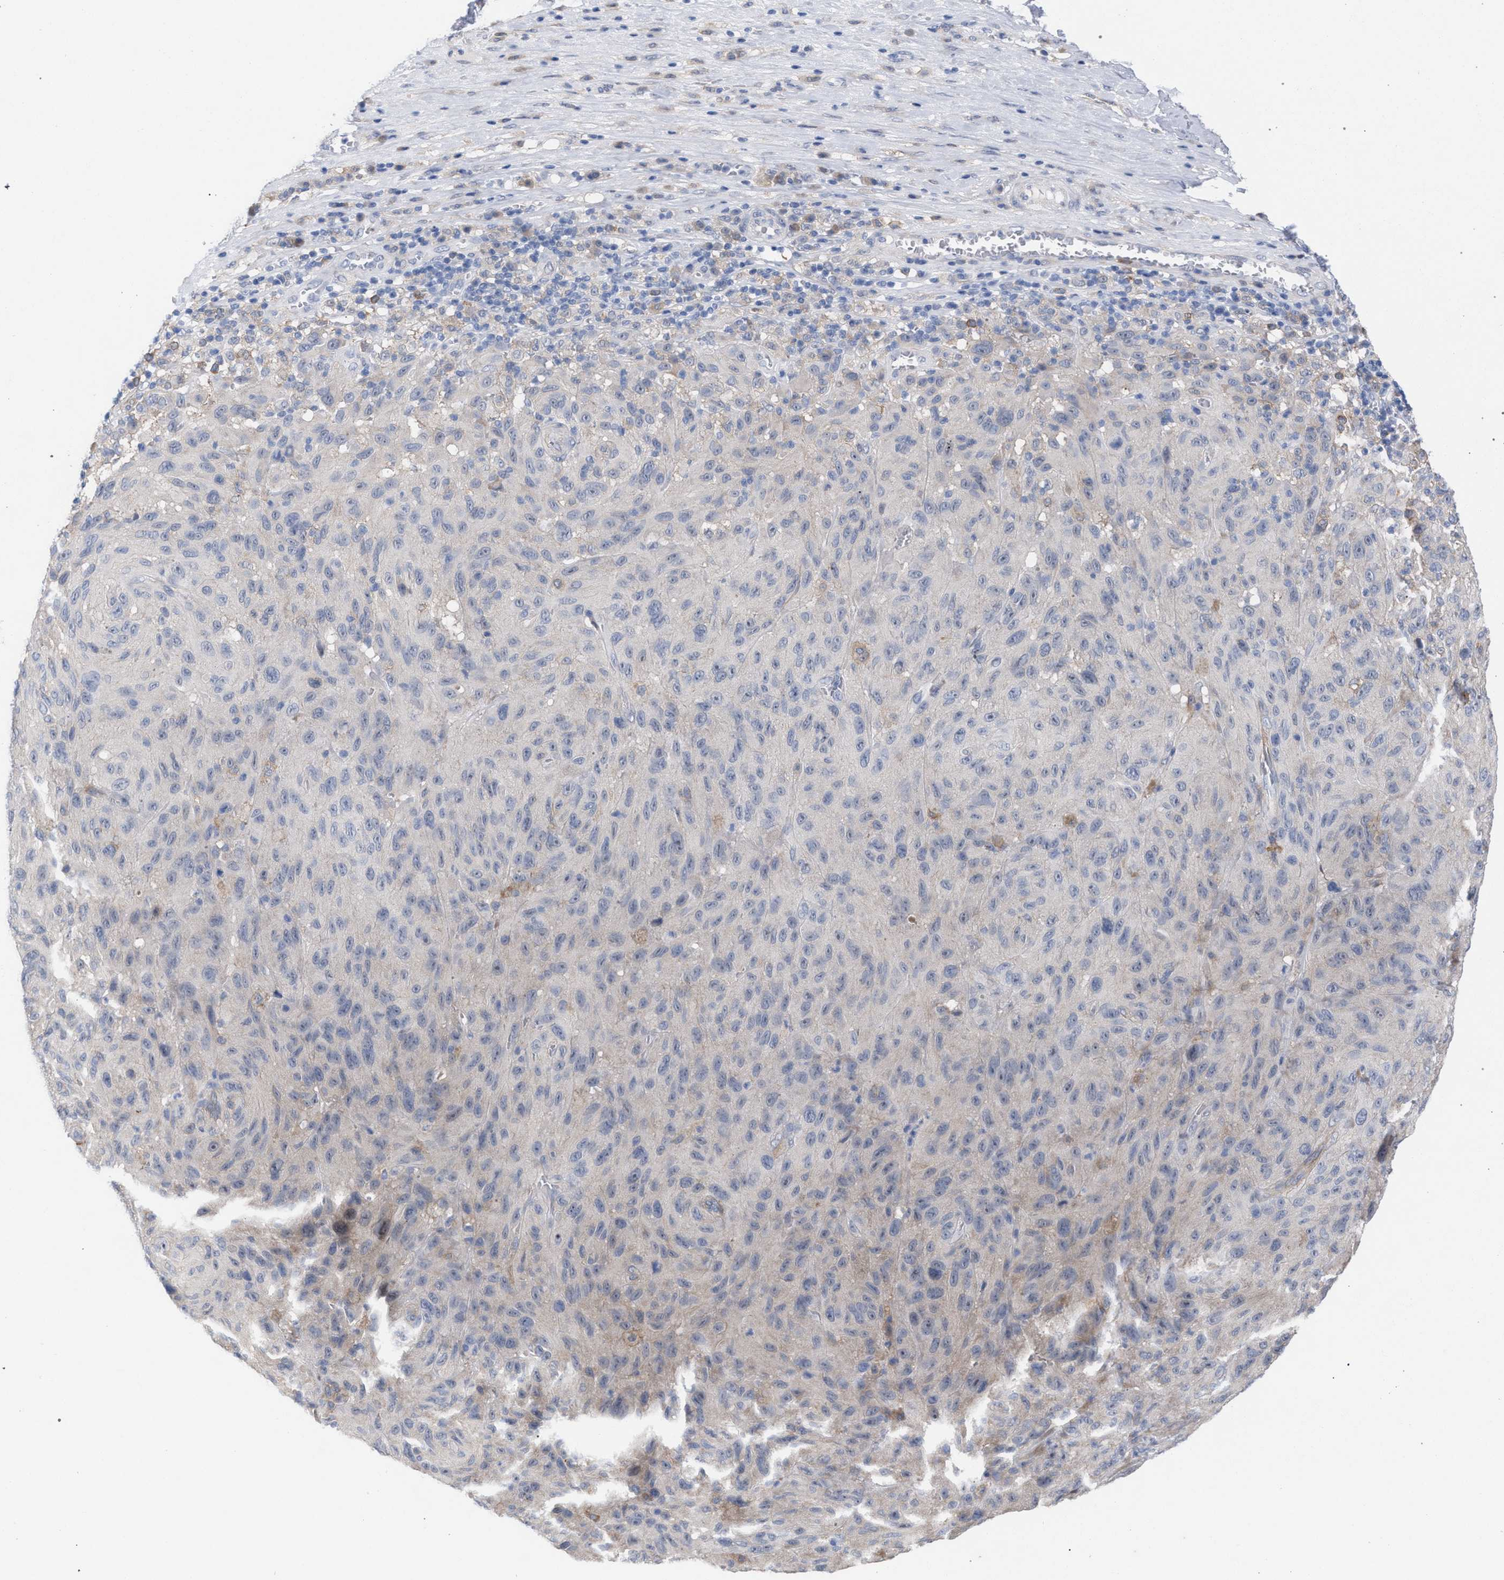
{"staining": {"intensity": "weak", "quantity": "<25%", "location": "cytoplasmic/membranous,nuclear"}, "tissue": "melanoma", "cell_type": "Tumor cells", "image_type": "cancer", "snomed": [{"axis": "morphology", "description": "Malignant melanoma, NOS"}, {"axis": "topography", "description": "Skin"}], "caption": "Immunohistochemistry (IHC) of malignant melanoma exhibits no staining in tumor cells. Brightfield microscopy of IHC stained with DAB (3,3'-diaminobenzidine) (brown) and hematoxylin (blue), captured at high magnification.", "gene": "FHOD3", "patient": {"sex": "male", "age": 66}}